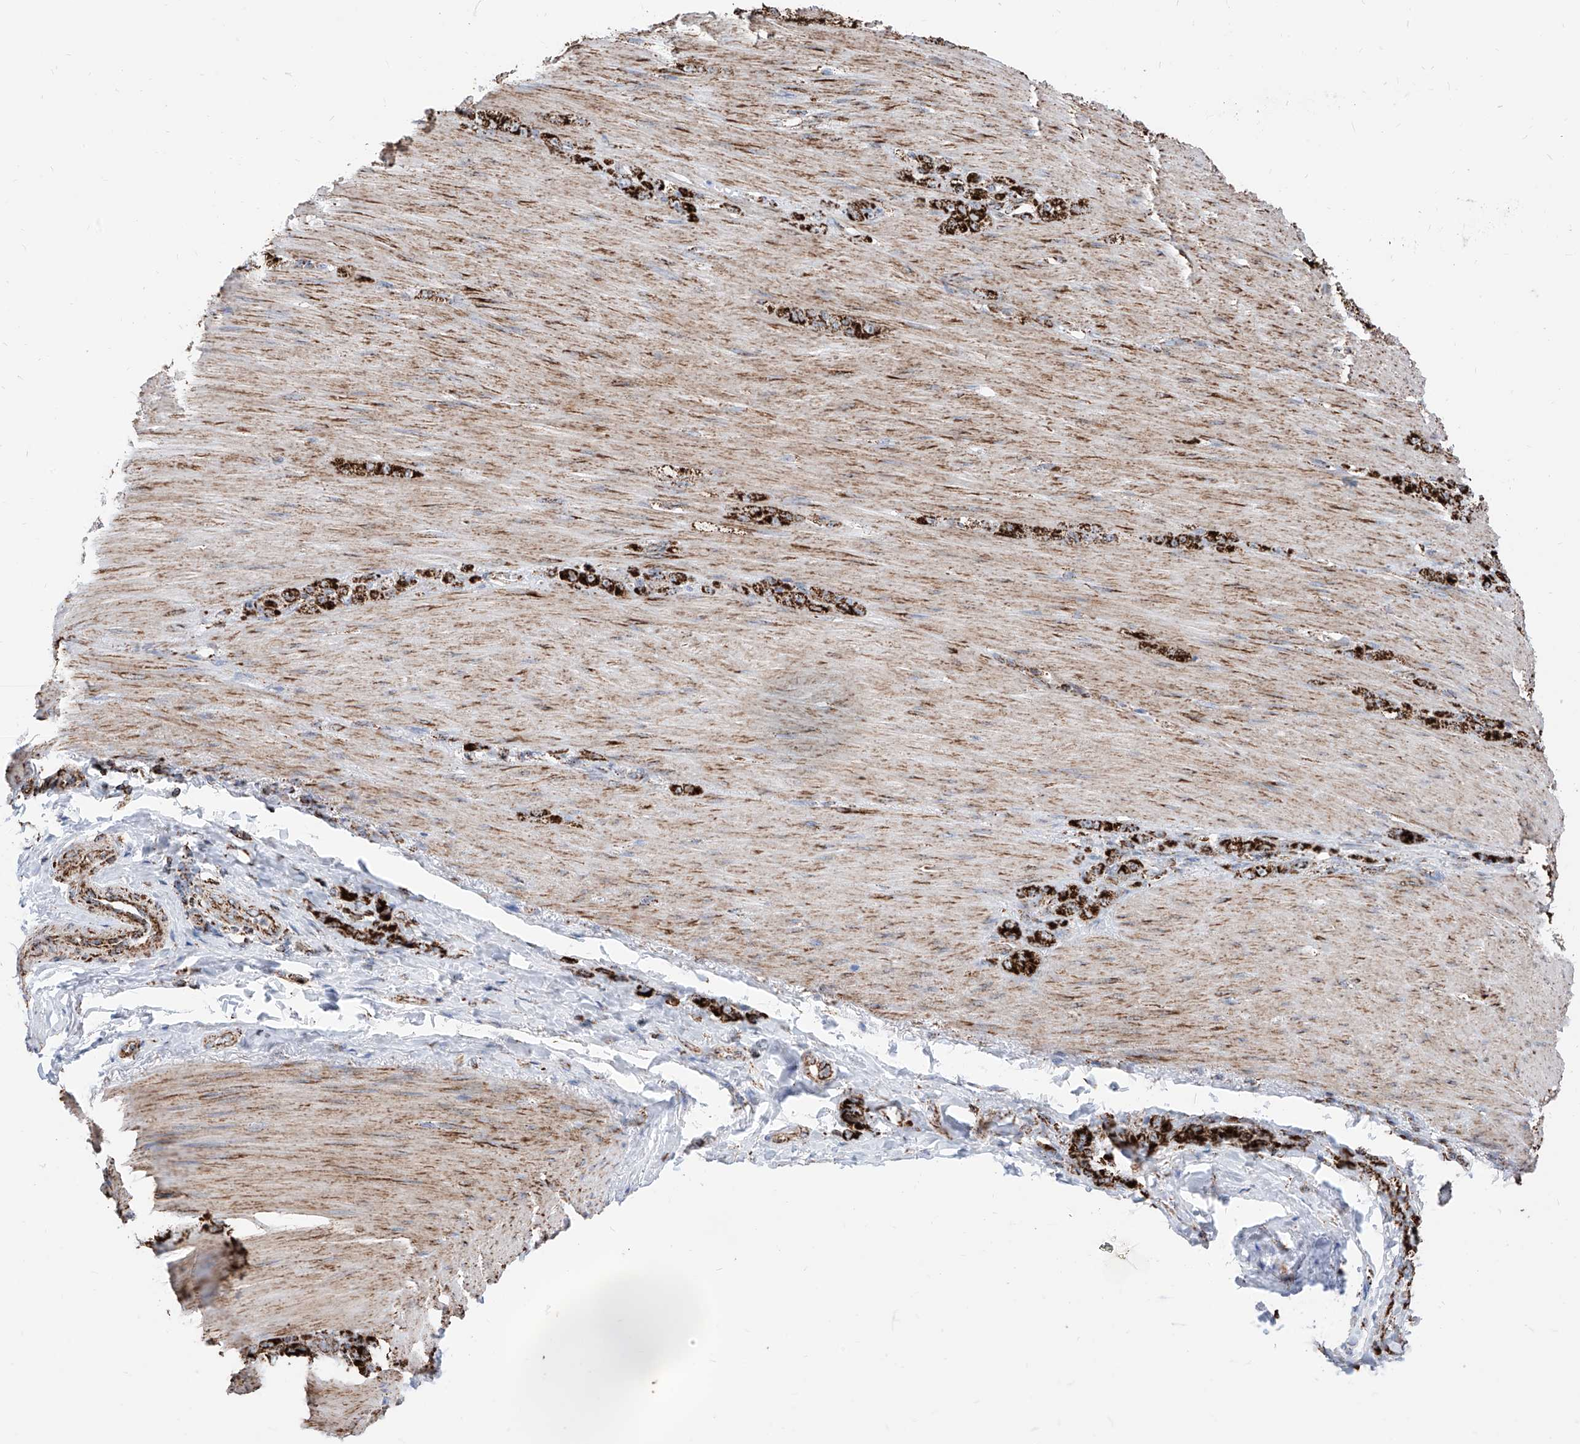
{"staining": {"intensity": "strong", "quantity": ">75%", "location": "cytoplasmic/membranous"}, "tissue": "stomach cancer", "cell_type": "Tumor cells", "image_type": "cancer", "snomed": [{"axis": "morphology", "description": "Normal tissue, NOS"}, {"axis": "morphology", "description": "Adenocarcinoma, NOS"}, {"axis": "topography", "description": "Stomach"}], "caption": "Stomach adenocarcinoma tissue reveals strong cytoplasmic/membranous staining in approximately >75% of tumor cells (DAB IHC with brightfield microscopy, high magnification).", "gene": "COX5B", "patient": {"sex": "male", "age": 82}}